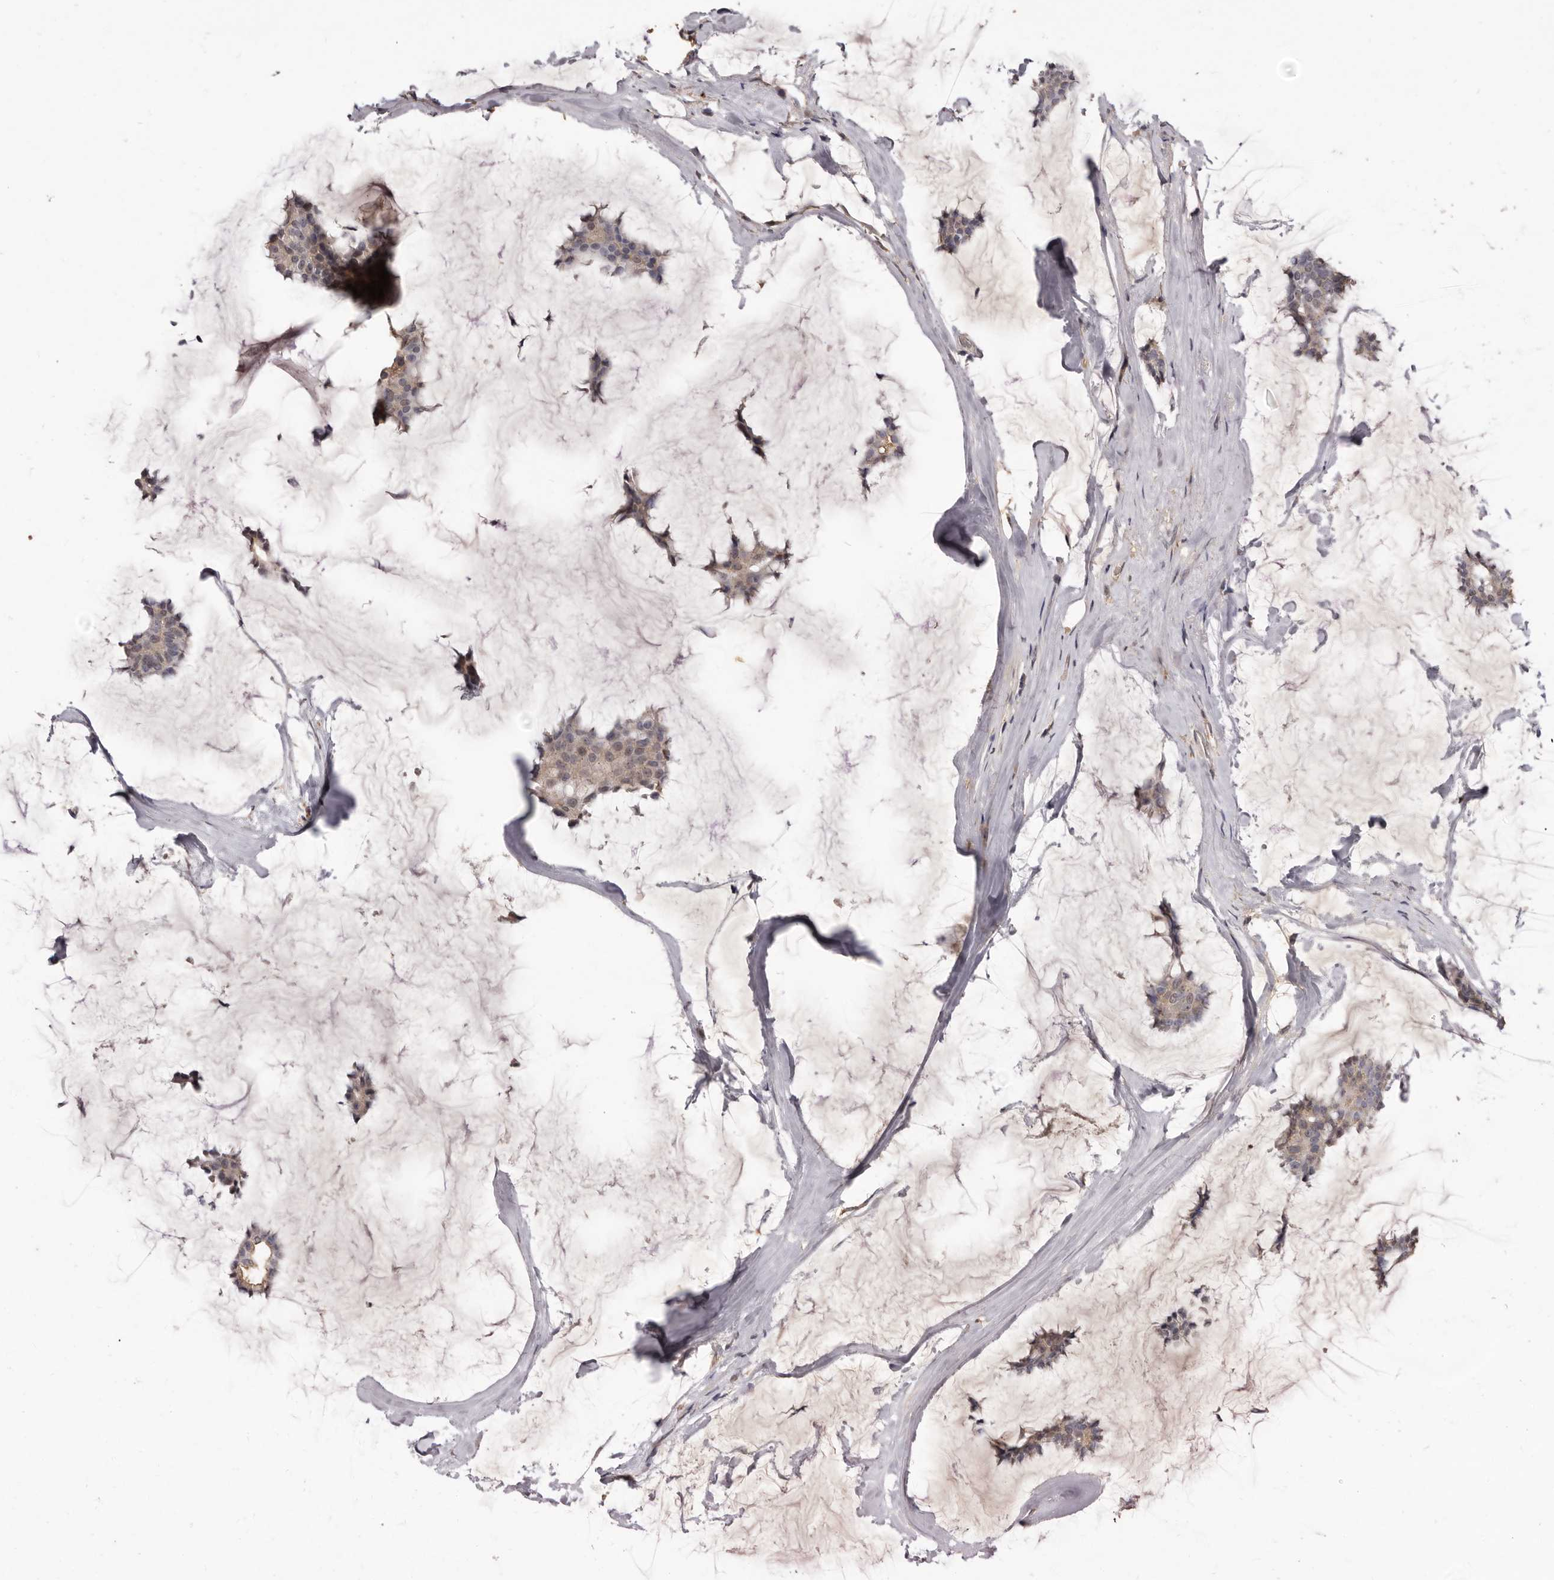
{"staining": {"intensity": "weak", "quantity": "<25%", "location": "cytoplasmic/membranous"}, "tissue": "breast cancer", "cell_type": "Tumor cells", "image_type": "cancer", "snomed": [{"axis": "morphology", "description": "Duct carcinoma"}, {"axis": "topography", "description": "Breast"}], "caption": "Immunohistochemical staining of human breast cancer (invasive ductal carcinoma) reveals no significant expression in tumor cells.", "gene": "INAVA", "patient": {"sex": "female", "age": 93}}